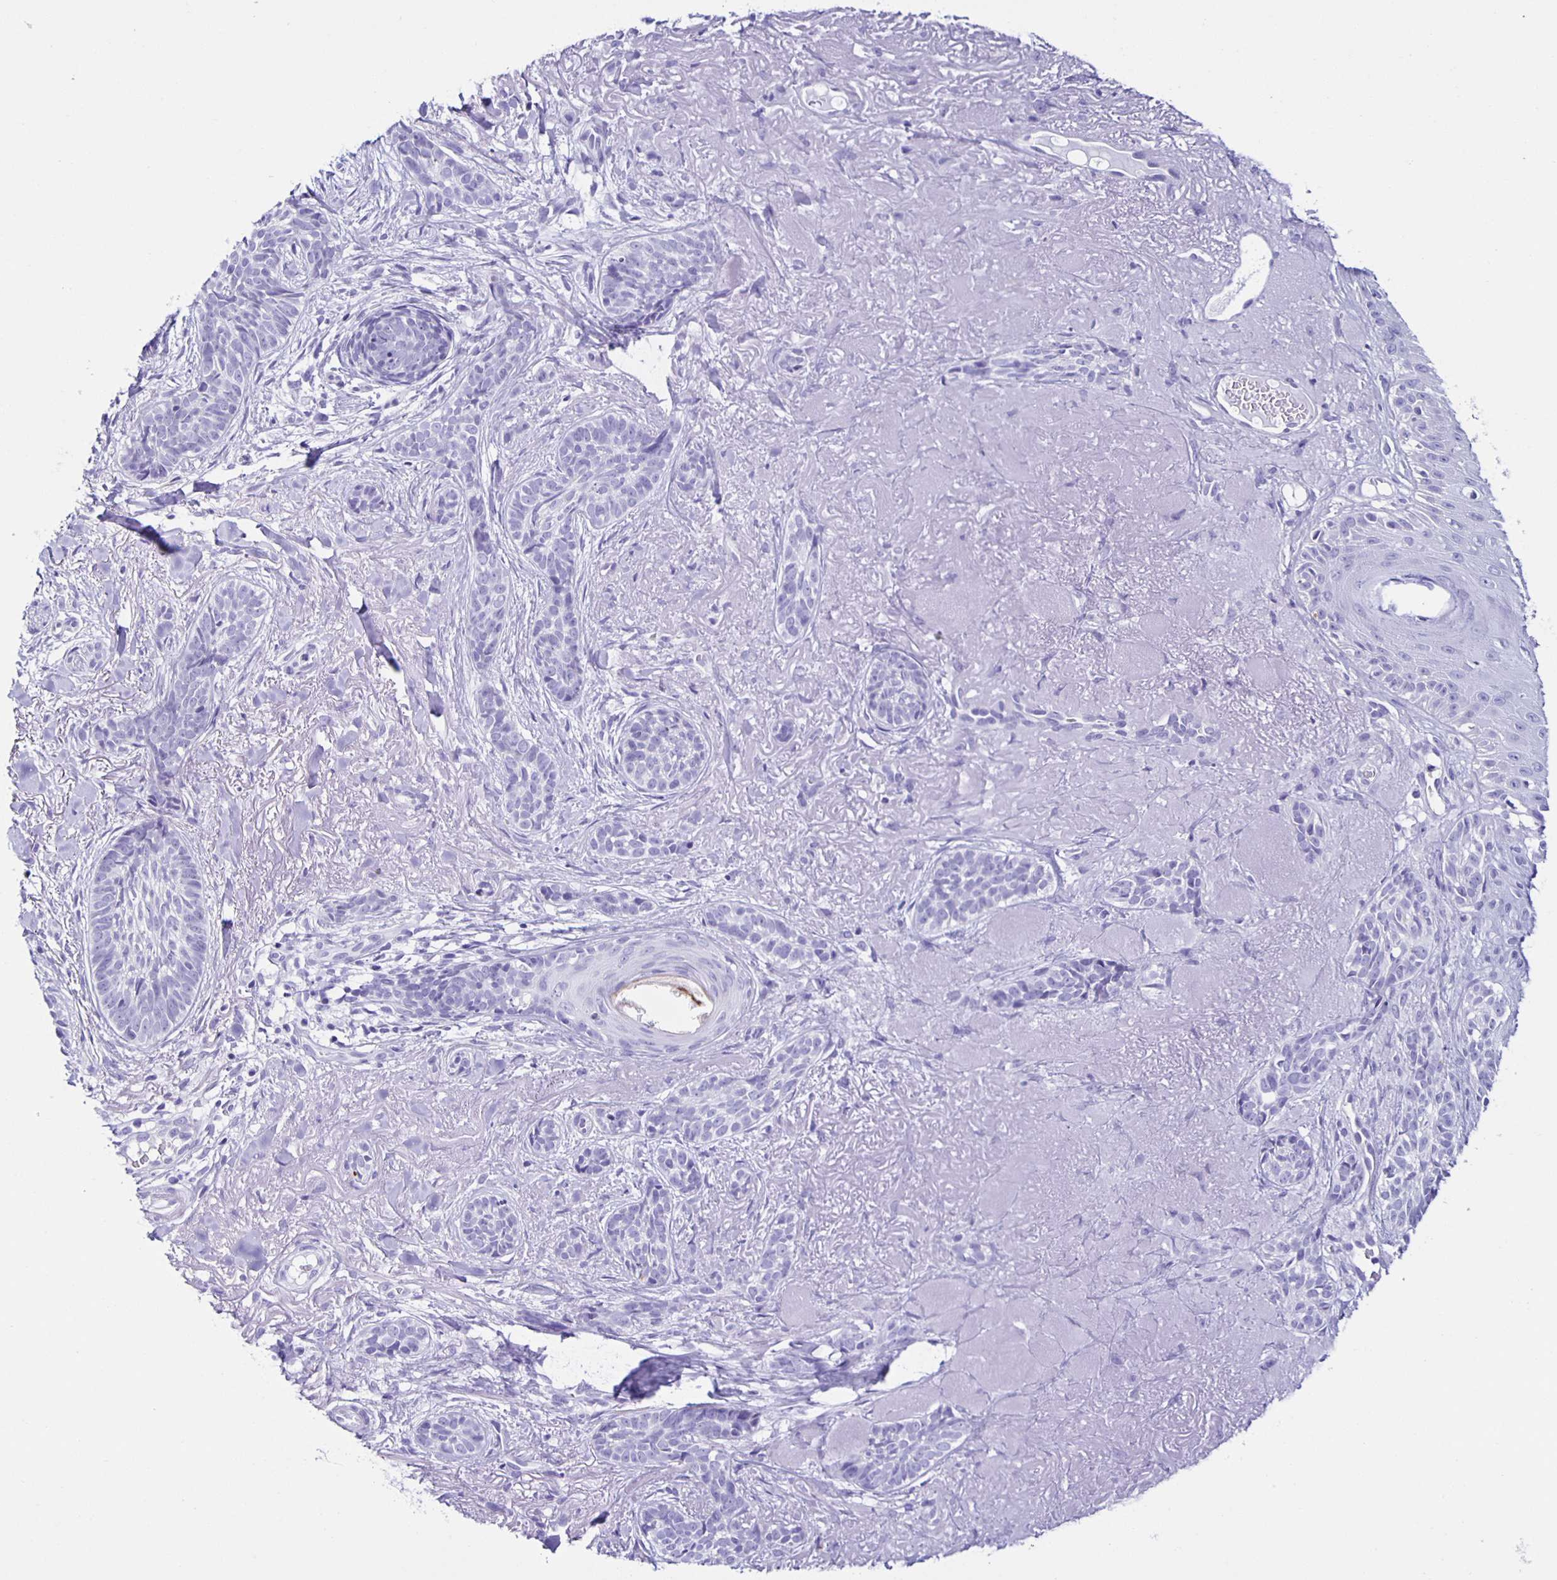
{"staining": {"intensity": "negative", "quantity": "none", "location": "none"}, "tissue": "skin cancer", "cell_type": "Tumor cells", "image_type": "cancer", "snomed": [{"axis": "morphology", "description": "Basal cell carcinoma"}, {"axis": "morphology", "description": "BCC, high aggressive"}, {"axis": "topography", "description": "Skin"}], "caption": "A high-resolution micrograph shows immunohistochemistry staining of skin cancer (bcc,  high aggressive), which displays no significant staining in tumor cells.", "gene": "AQP6", "patient": {"sex": "female", "age": 79}}